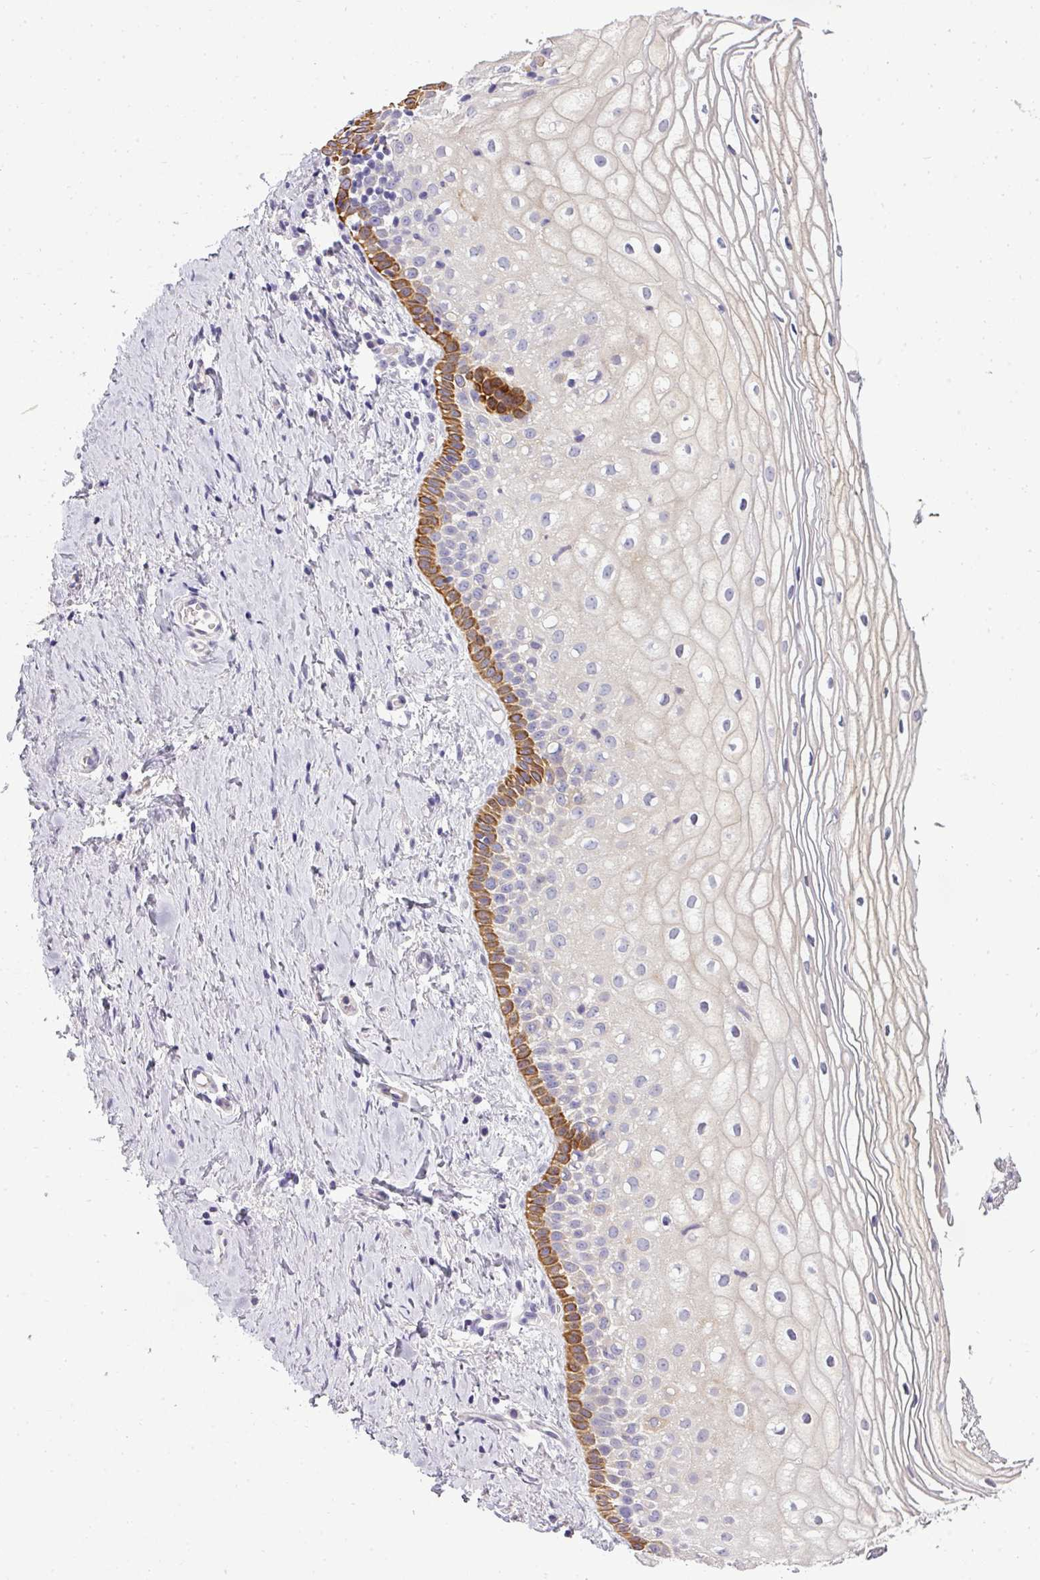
{"staining": {"intensity": "strong", "quantity": "<25%", "location": "cytoplasmic/membranous"}, "tissue": "vagina", "cell_type": "Squamous epithelial cells", "image_type": "normal", "snomed": [{"axis": "morphology", "description": "Normal tissue, NOS"}, {"axis": "topography", "description": "Vagina"}], "caption": "Human vagina stained for a protein (brown) exhibits strong cytoplasmic/membranous positive expression in about <25% of squamous epithelial cells.", "gene": "ASXL3", "patient": {"sex": "female", "age": 56}}